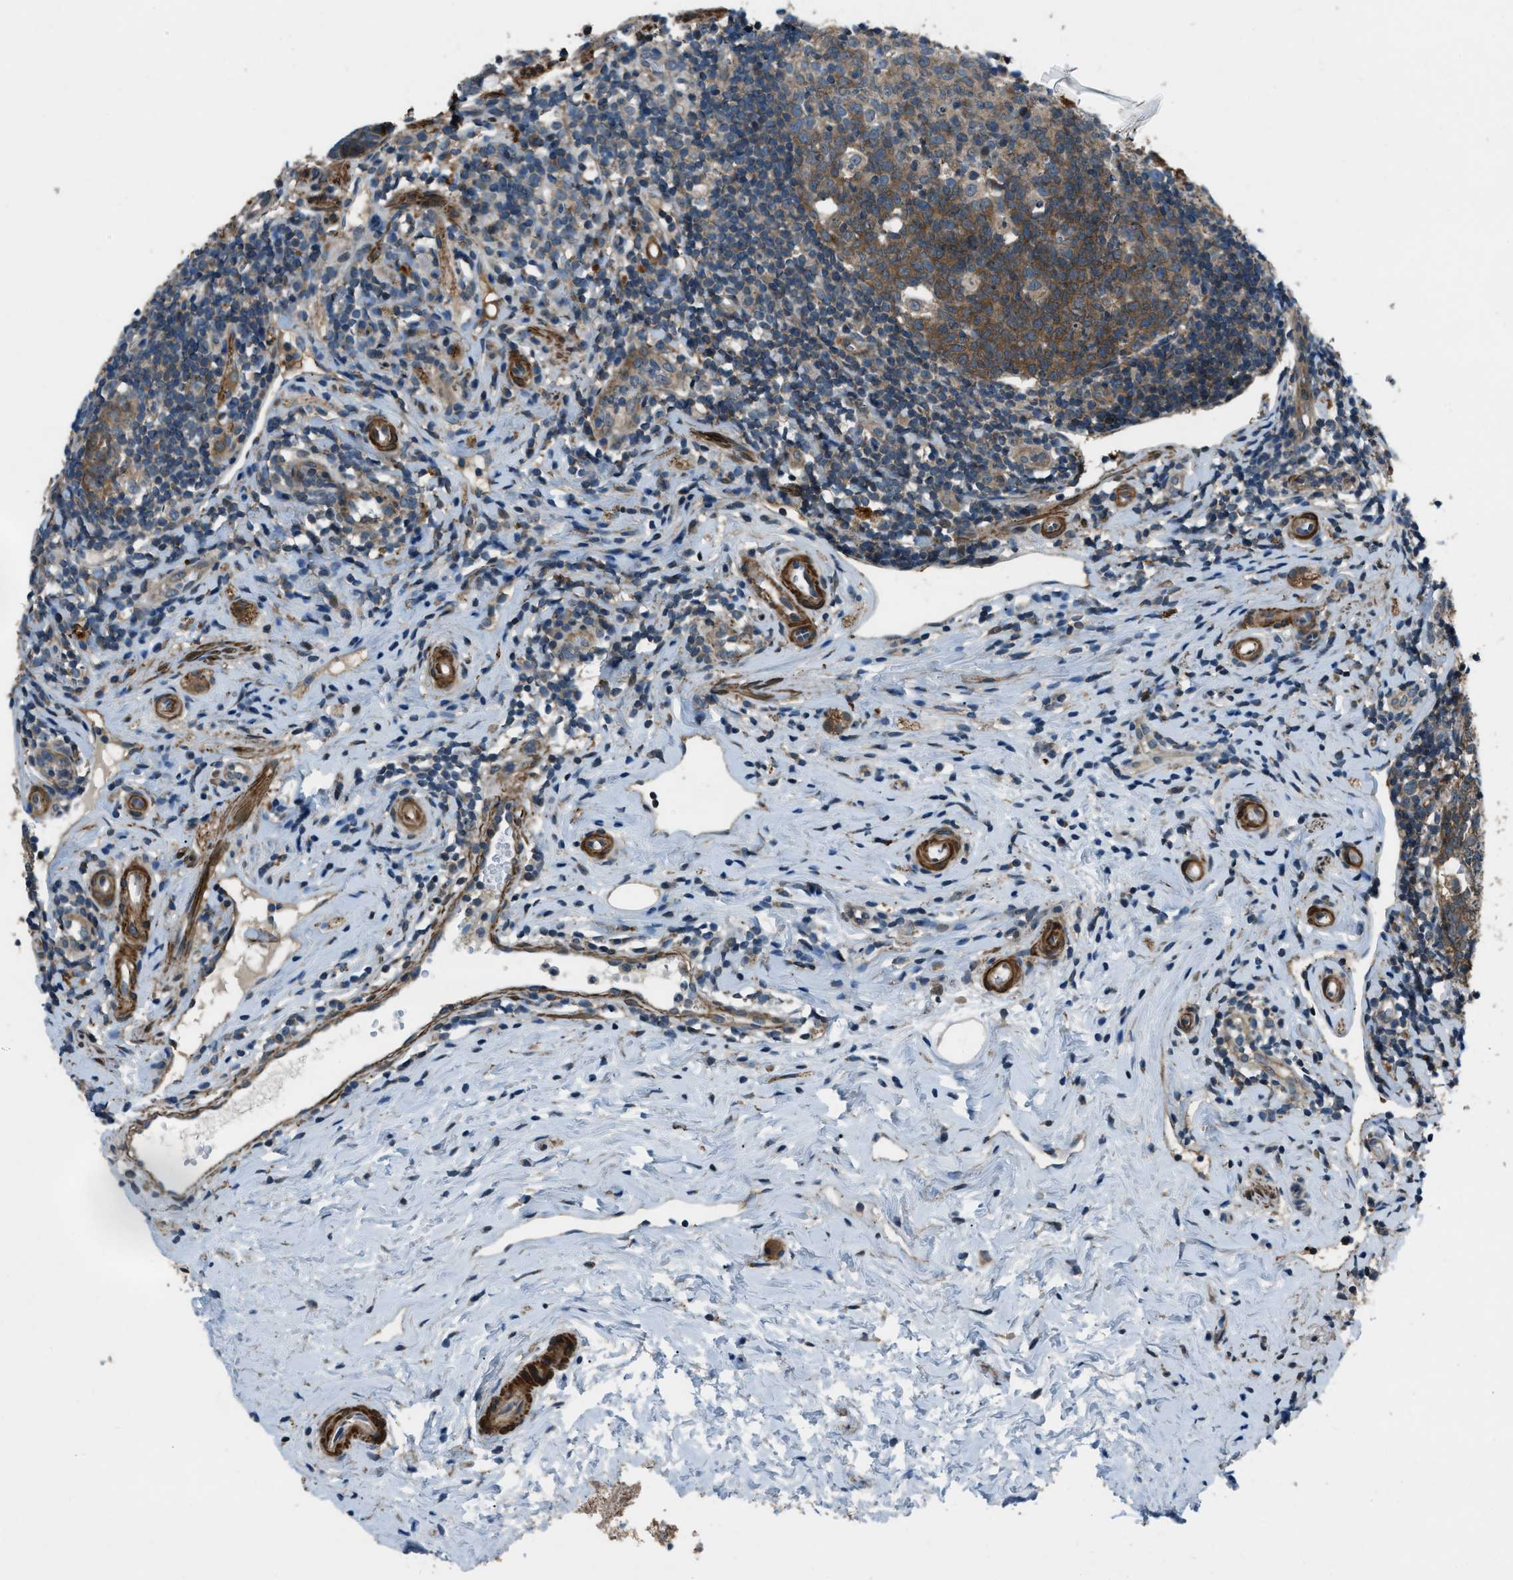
{"staining": {"intensity": "moderate", "quantity": ">75%", "location": "cytoplasmic/membranous"}, "tissue": "appendix", "cell_type": "Glandular cells", "image_type": "normal", "snomed": [{"axis": "morphology", "description": "Normal tissue, NOS"}, {"axis": "topography", "description": "Appendix"}], "caption": "A medium amount of moderate cytoplasmic/membranous staining is appreciated in about >75% of glandular cells in normal appendix.", "gene": "NUDCD3", "patient": {"sex": "female", "age": 20}}